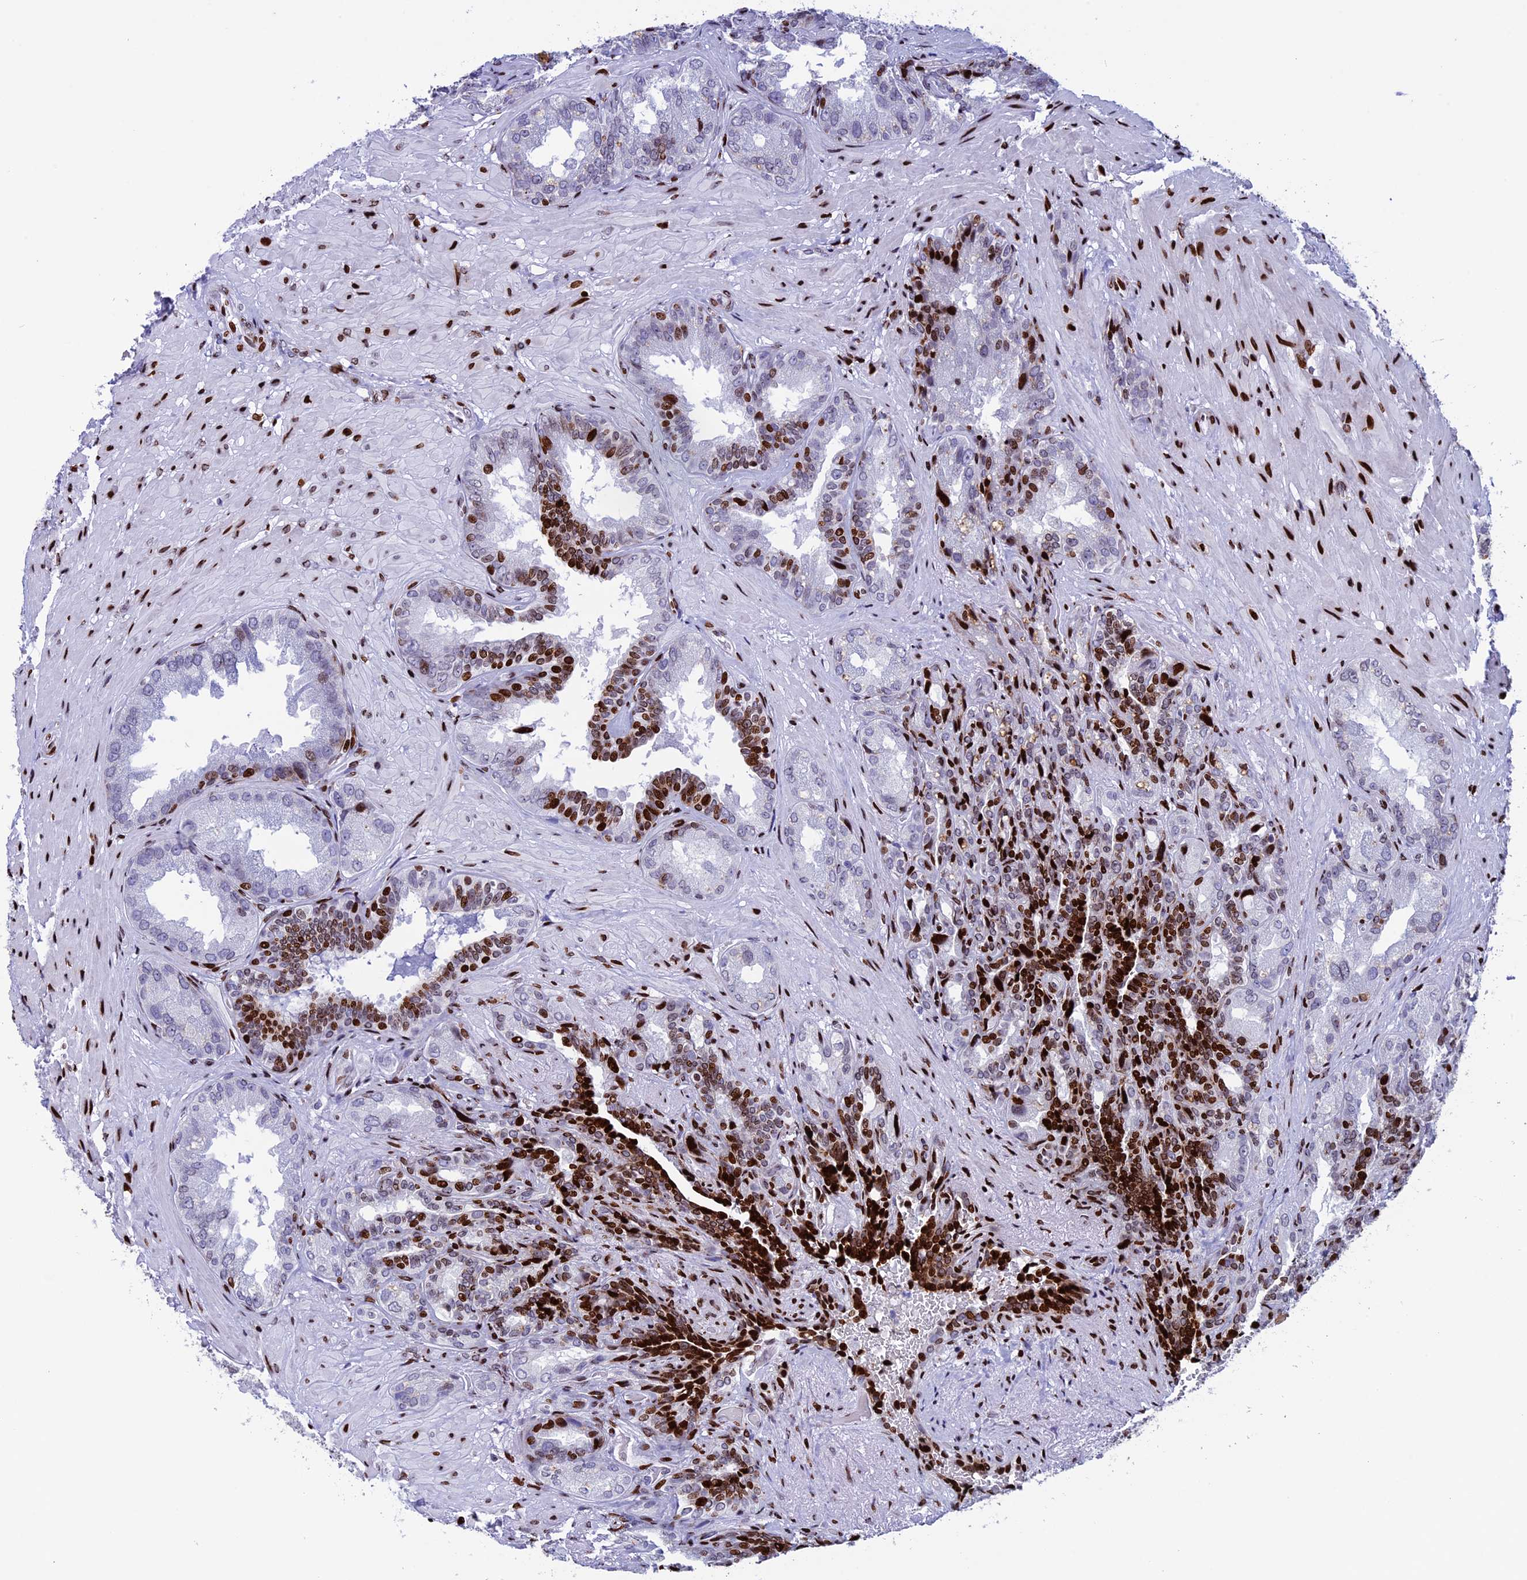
{"staining": {"intensity": "strong", "quantity": "25%-75%", "location": "nuclear"}, "tissue": "seminal vesicle", "cell_type": "Glandular cells", "image_type": "normal", "snomed": [{"axis": "morphology", "description": "Normal tissue, NOS"}, {"axis": "topography", "description": "Seminal veicle"}, {"axis": "topography", "description": "Peripheral nerve tissue"}], "caption": "IHC micrograph of benign human seminal vesicle stained for a protein (brown), which exhibits high levels of strong nuclear staining in approximately 25%-75% of glandular cells.", "gene": "BTBD3", "patient": {"sex": "male", "age": 63}}